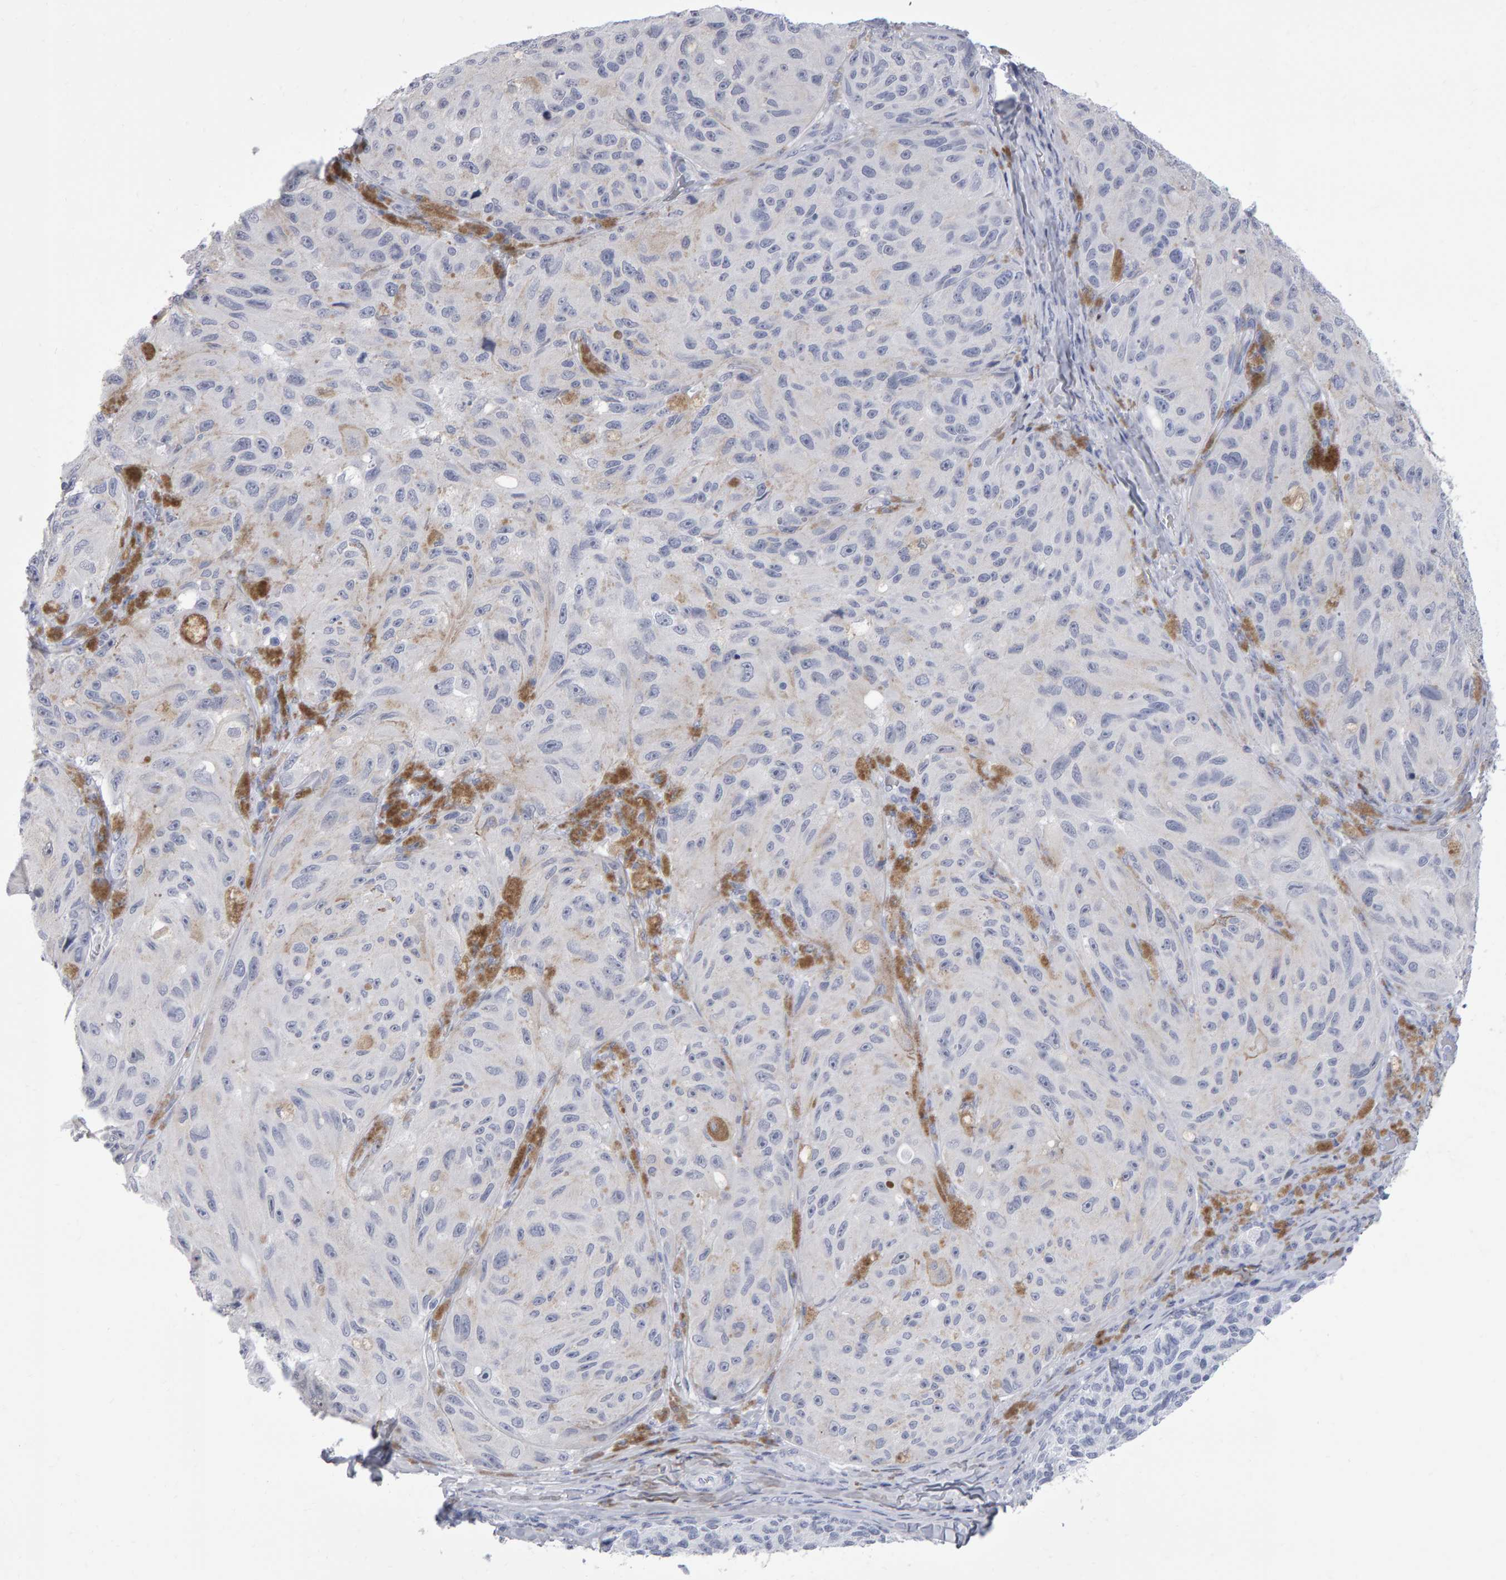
{"staining": {"intensity": "negative", "quantity": "none", "location": "none"}, "tissue": "melanoma", "cell_type": "Tumor cells", "image_type": "cancer", "snomed": [{"axis": "morphology", "description": "Malignant melanoma, NOS"}, {"axis": "topography", "description": "Skin"}], "caption": "IHC micrograph of neoplastic tissue: malignant melanoma stained with DAB (3,3'-diaminobenzidine) reveals no significant protein staining in tumor cells.", "gene": "NCDN", "patient": {"sex": "female", "age": 73}}